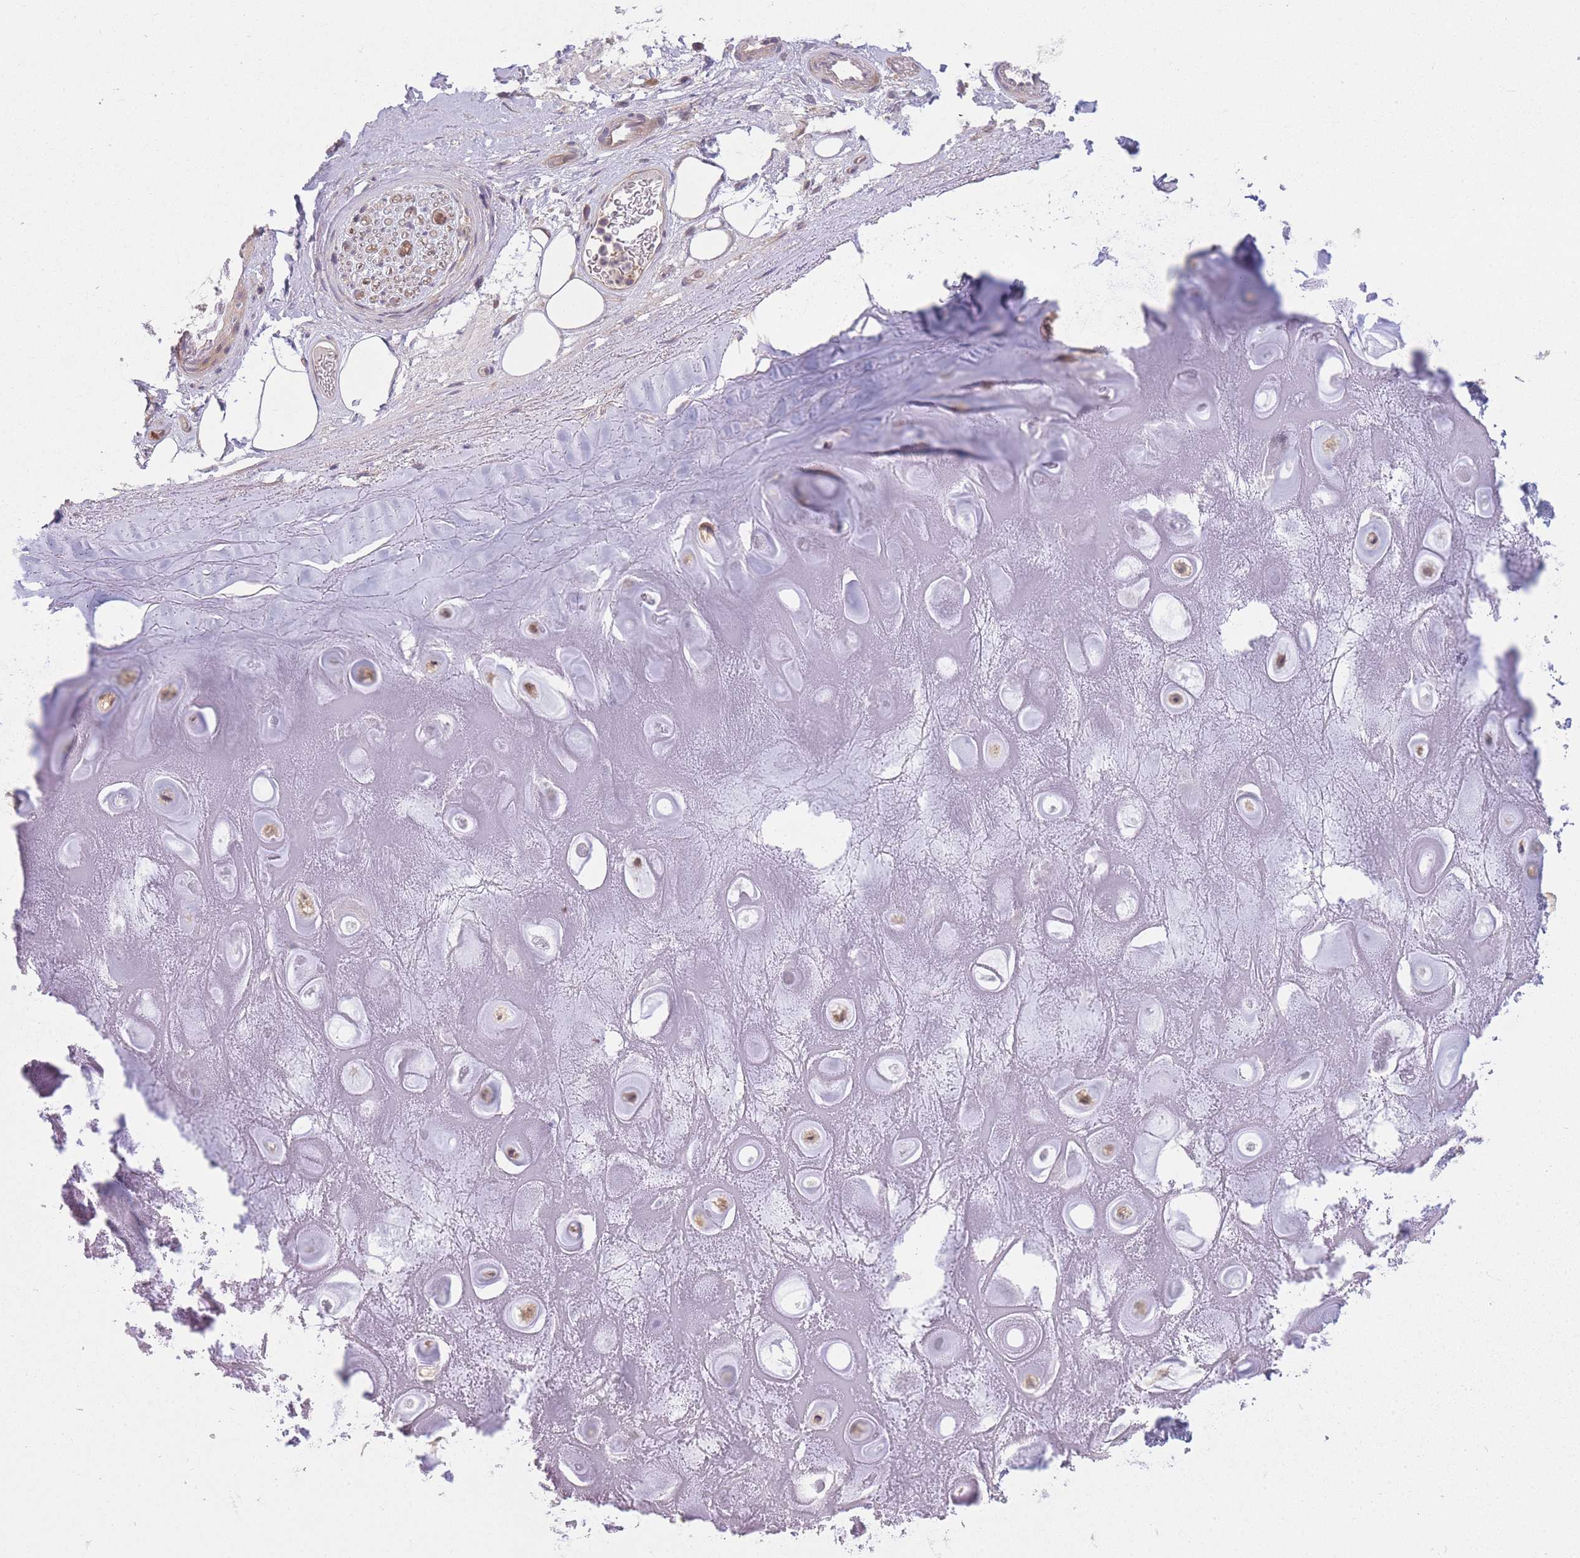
{"staining": {"intensity": "negative", "quantity": "none", "location": "none"}, "tissue": "adipose tissue", "cell_type": "Adipocytes", "image_type": "normal", "snomed": [{"axis": "morphology", "description": "Normal tissue, NOS"}, {"axis": "topography", "description": "Cartilage tissue"}], "caption": "IHC of unremarkable adipose tissue displays no expression in adipocytes. (DAB immunohistochemistry (IHC) with hematoxylin counter stain).", "gene": "PFDN6", "patient": {"sex": "male", "age": 81}}